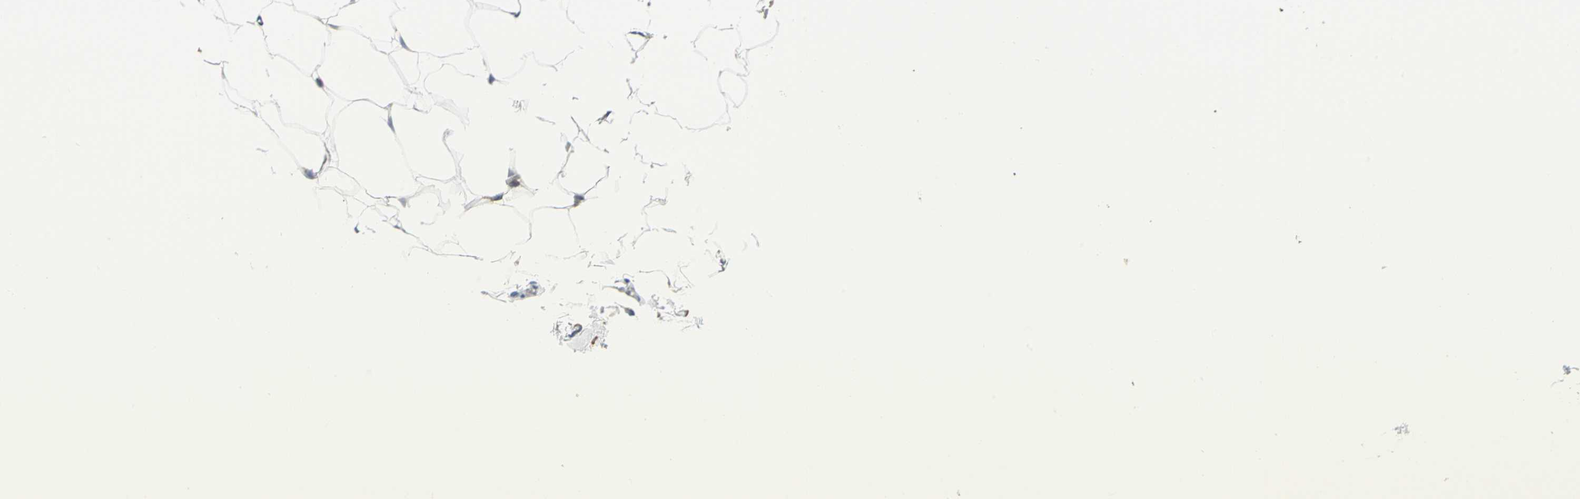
{"staining": {"intensity": "weak", "quantity": "<25%", "location": "cytoplasmic/membranous"}, "tissue": "adipose tissue", "cell_type": "Adipocytes", "image_type": "normal", "snomed": [{"axis": "morphology", "description": "Normal tissue, NOS"}, {"axis": "topography", "description": "Breast"}, {"axis": "topography", "description": "Adipose tissue"}], "caption": "Protein analysis of benign adipose tissue displays no significant positivity in adipocytes. Nuclei are stained in blue.", "gene": "LRPAP1", "patient": {"sex": "female", "age": 25}}